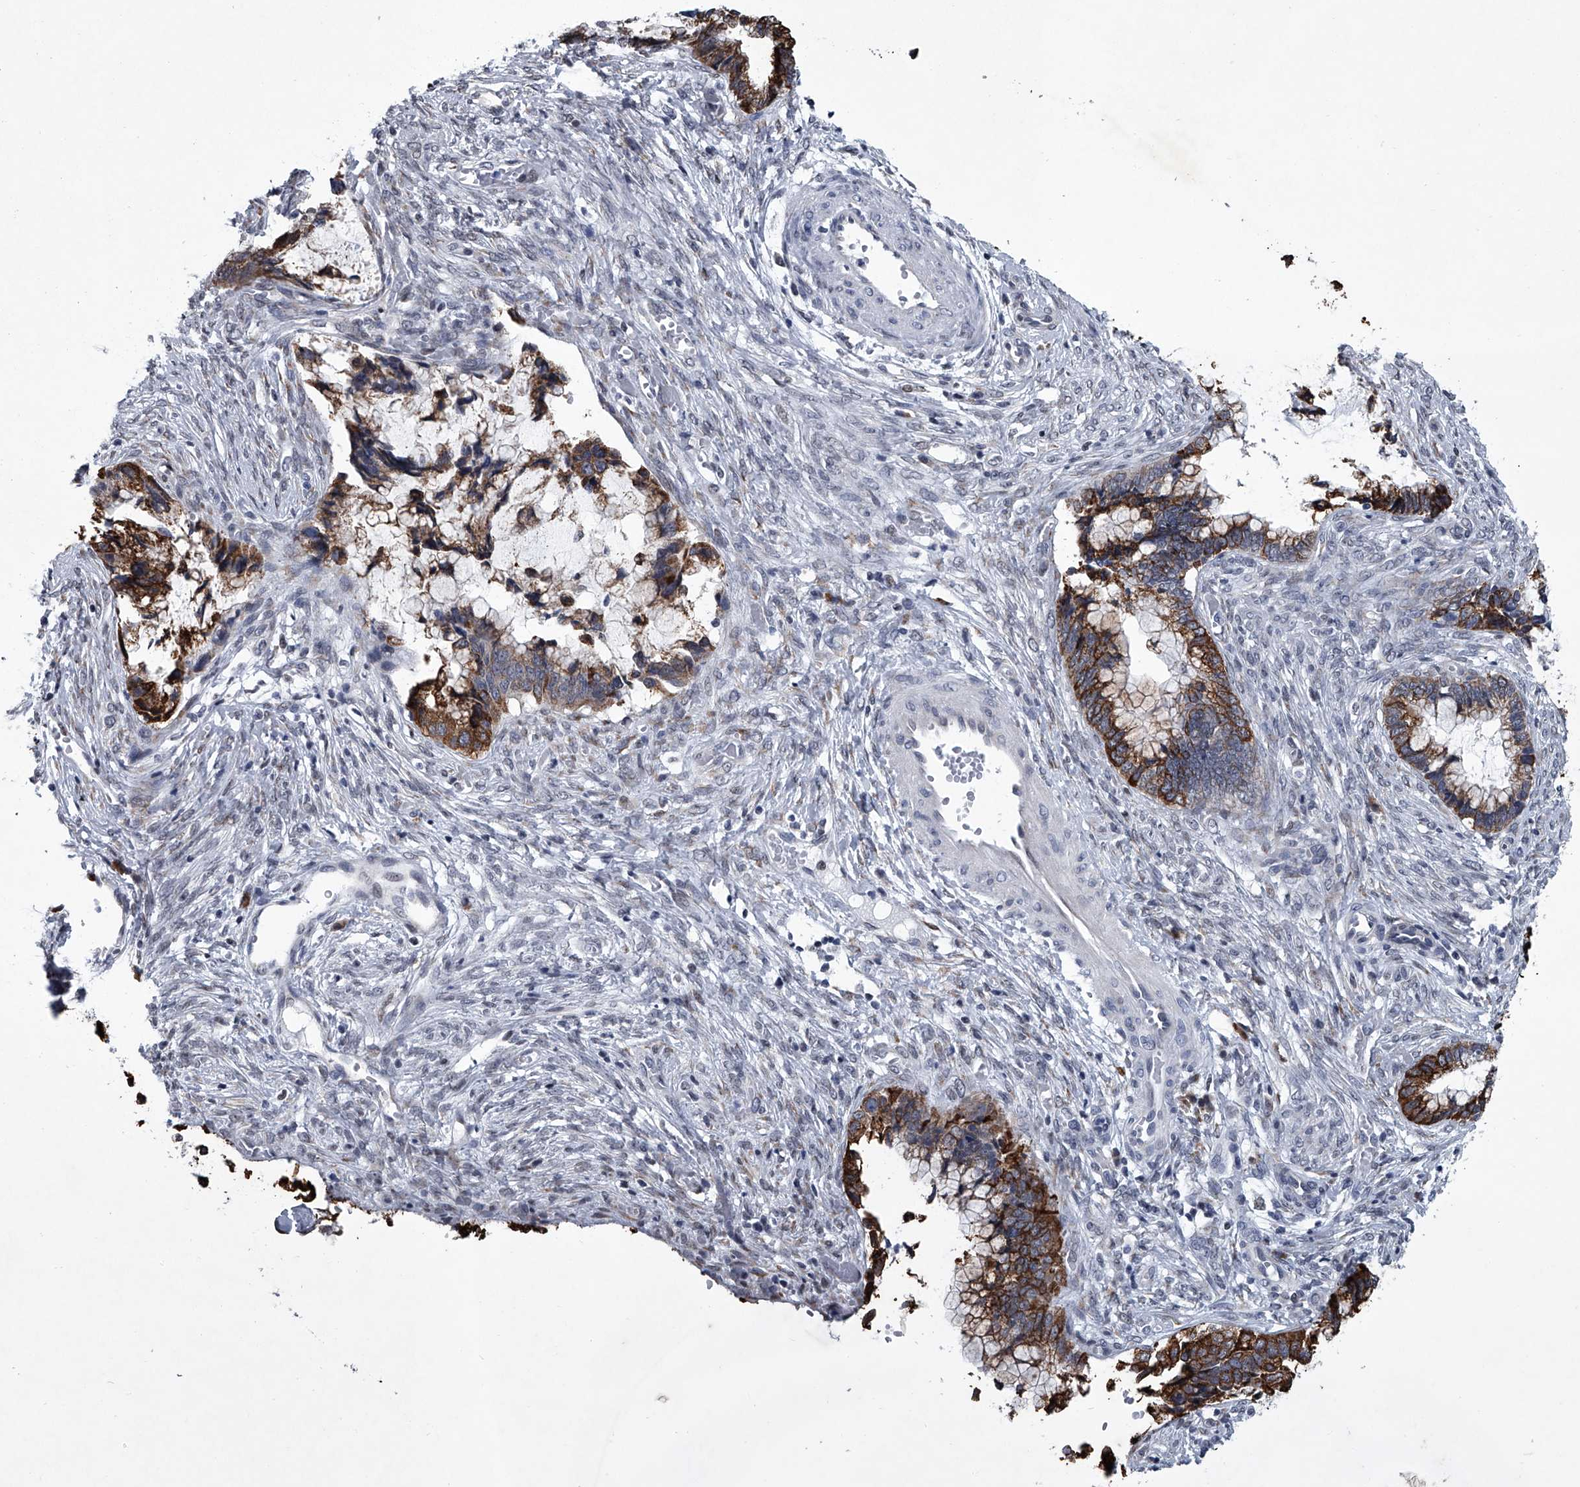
{"staining": {"intensity": "strong", "quantity": ">75%", "location": "cytoplasmic/membranous"}, "tissue": "cervical cancer", "cell_type": "Tumor cells", "image_type": "cancer", "snomed": [{"axis": "morphology", "description": "Adenocarcinoma, NOS"}, {"axis": "topography", "description": "Cervix"}], "caption": "Cervical cancer stained for a protein (brown) exhibits strong cytoplasmic/membranous positive positivity in about >75% of tumor cells.", "gene": "PPP2R5D", "patient": {"sex": "female", "age": 44}}